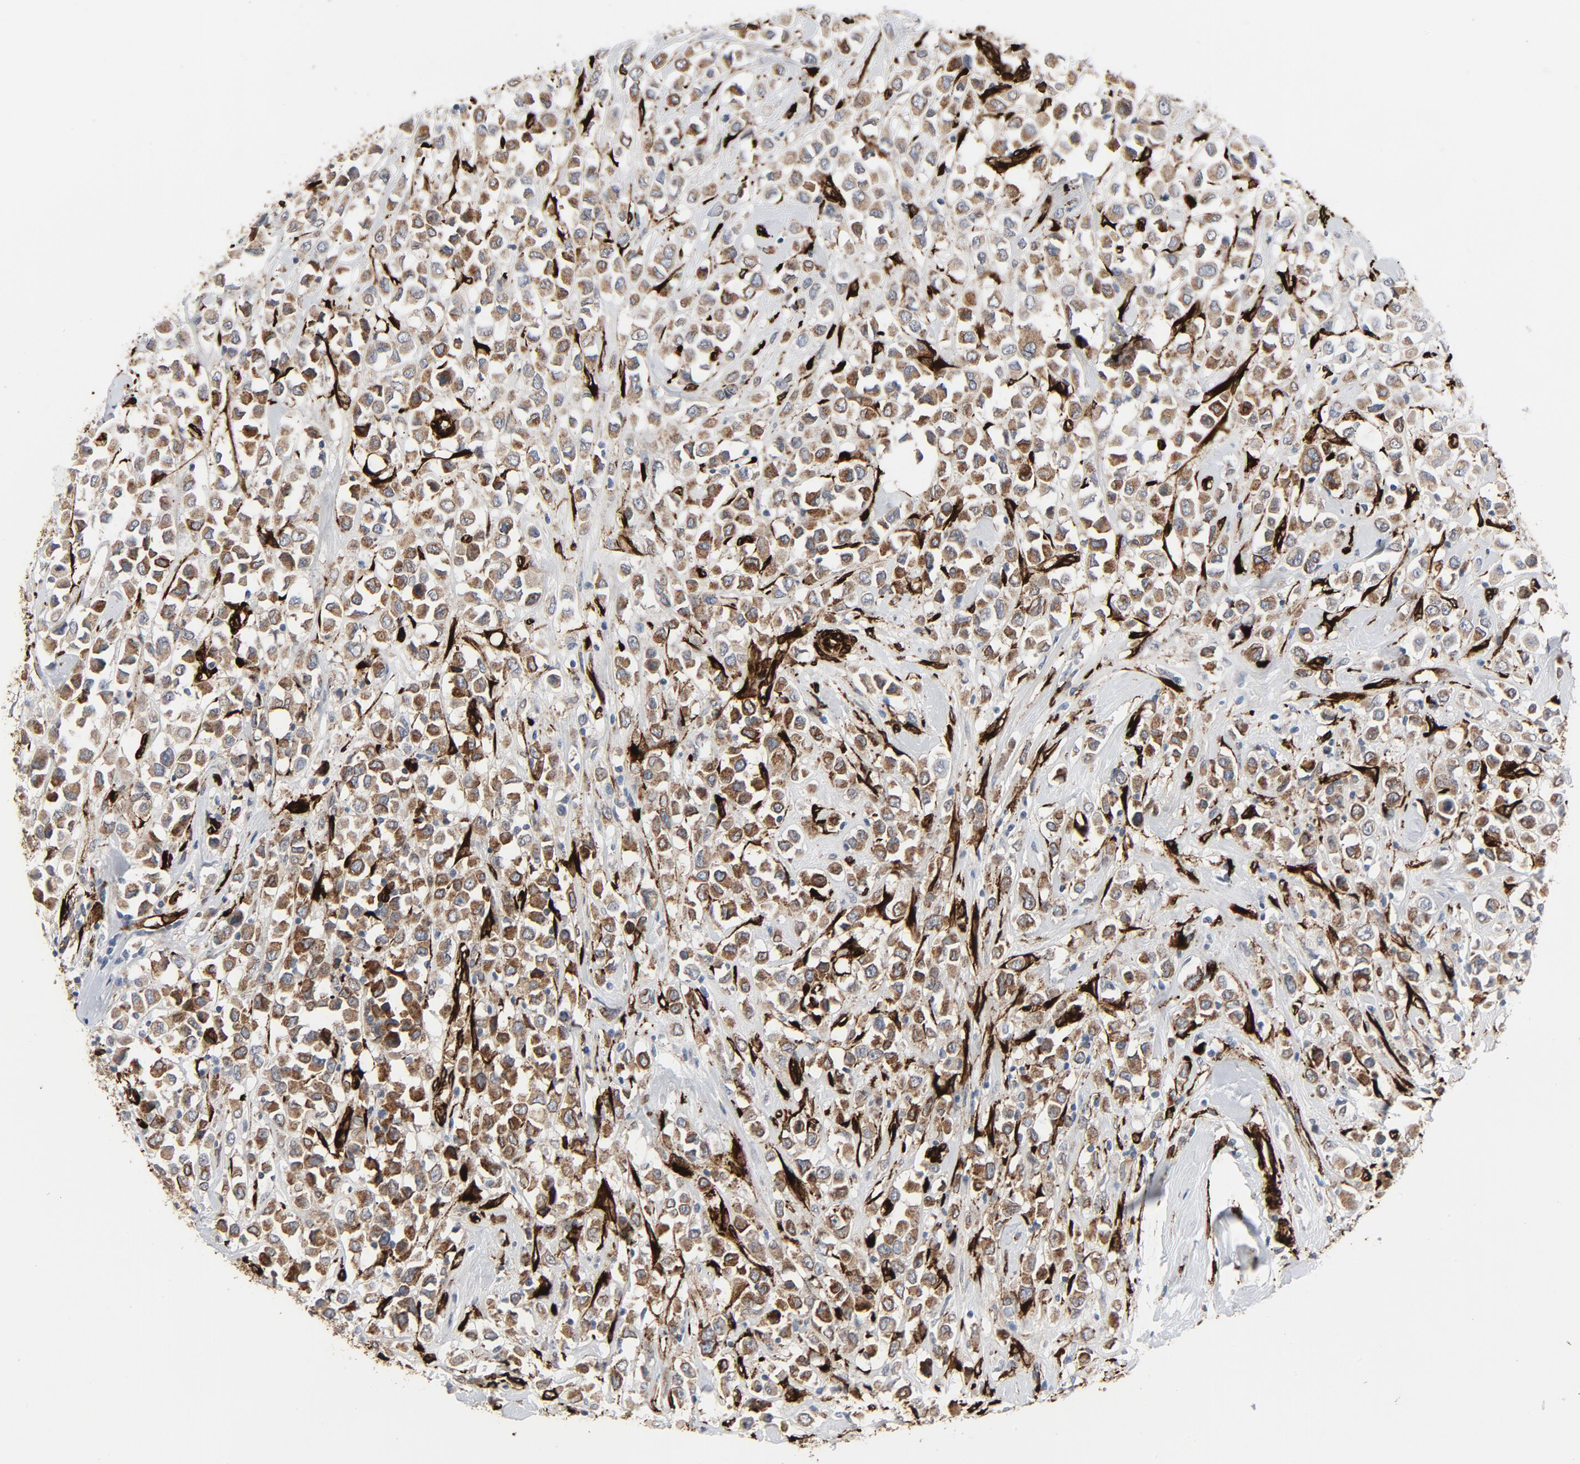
{"staining": {"intensity": "moderate", "quantity": ">75%", "location": "cytoplasmic/membranous"}, "tissue": "breast cancer", "cell_type": "Tumor cells", "image_type": "cancer", "snomed": [{"axis": "morphology", "description": "Duct carcinoma"}, {"axis": "topography", "description": "Breast"}], "caption": "The immunohistochemical stain labels moderate cytoplasmic/membranous positivity in tumor cells of breast cancer tissue. The staining is performed using DAB brown chromogen to label protein expression. The nuclei are counter-stained blue using hematoxylin.", "gene": "SERPINH1", "patient": {"sex": "female", "age": 61}}